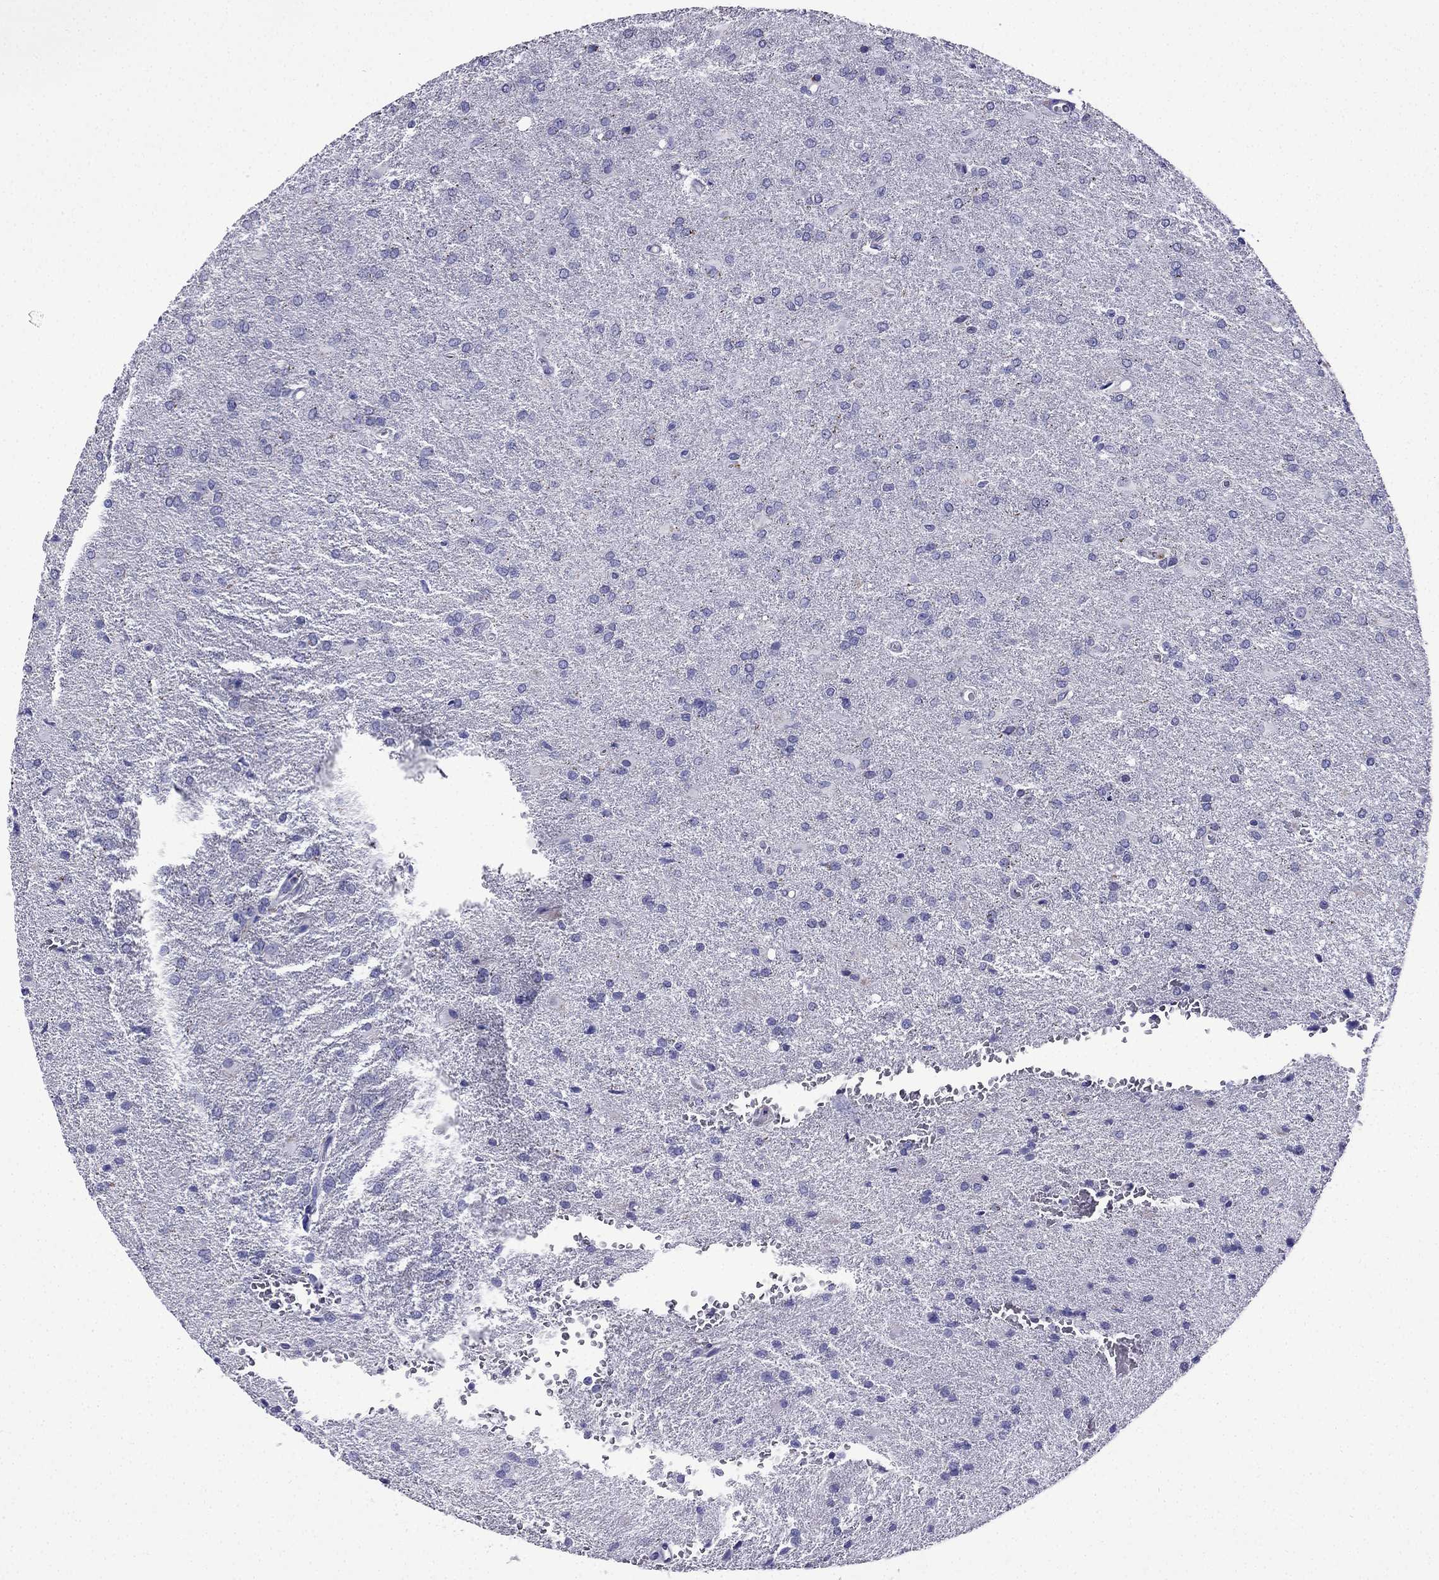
{"staining": {"intensity": "negative", "quantity": "none", "location": "none"}, "tissue": "glioma", "cell_type": "Tumor cells", "image_type": "cancer", "snomed": [{"axis": "morphology", "description": "Glioma, malignant, High grade"}, {"axis": "topography", "description": "Brain"}], "caption": "Human glioma stained for a protein using immunohistochemistry displays no staining in tumor cells.", "gene": "TSSK4", "patient": {"sex": "male", "age": 68}}